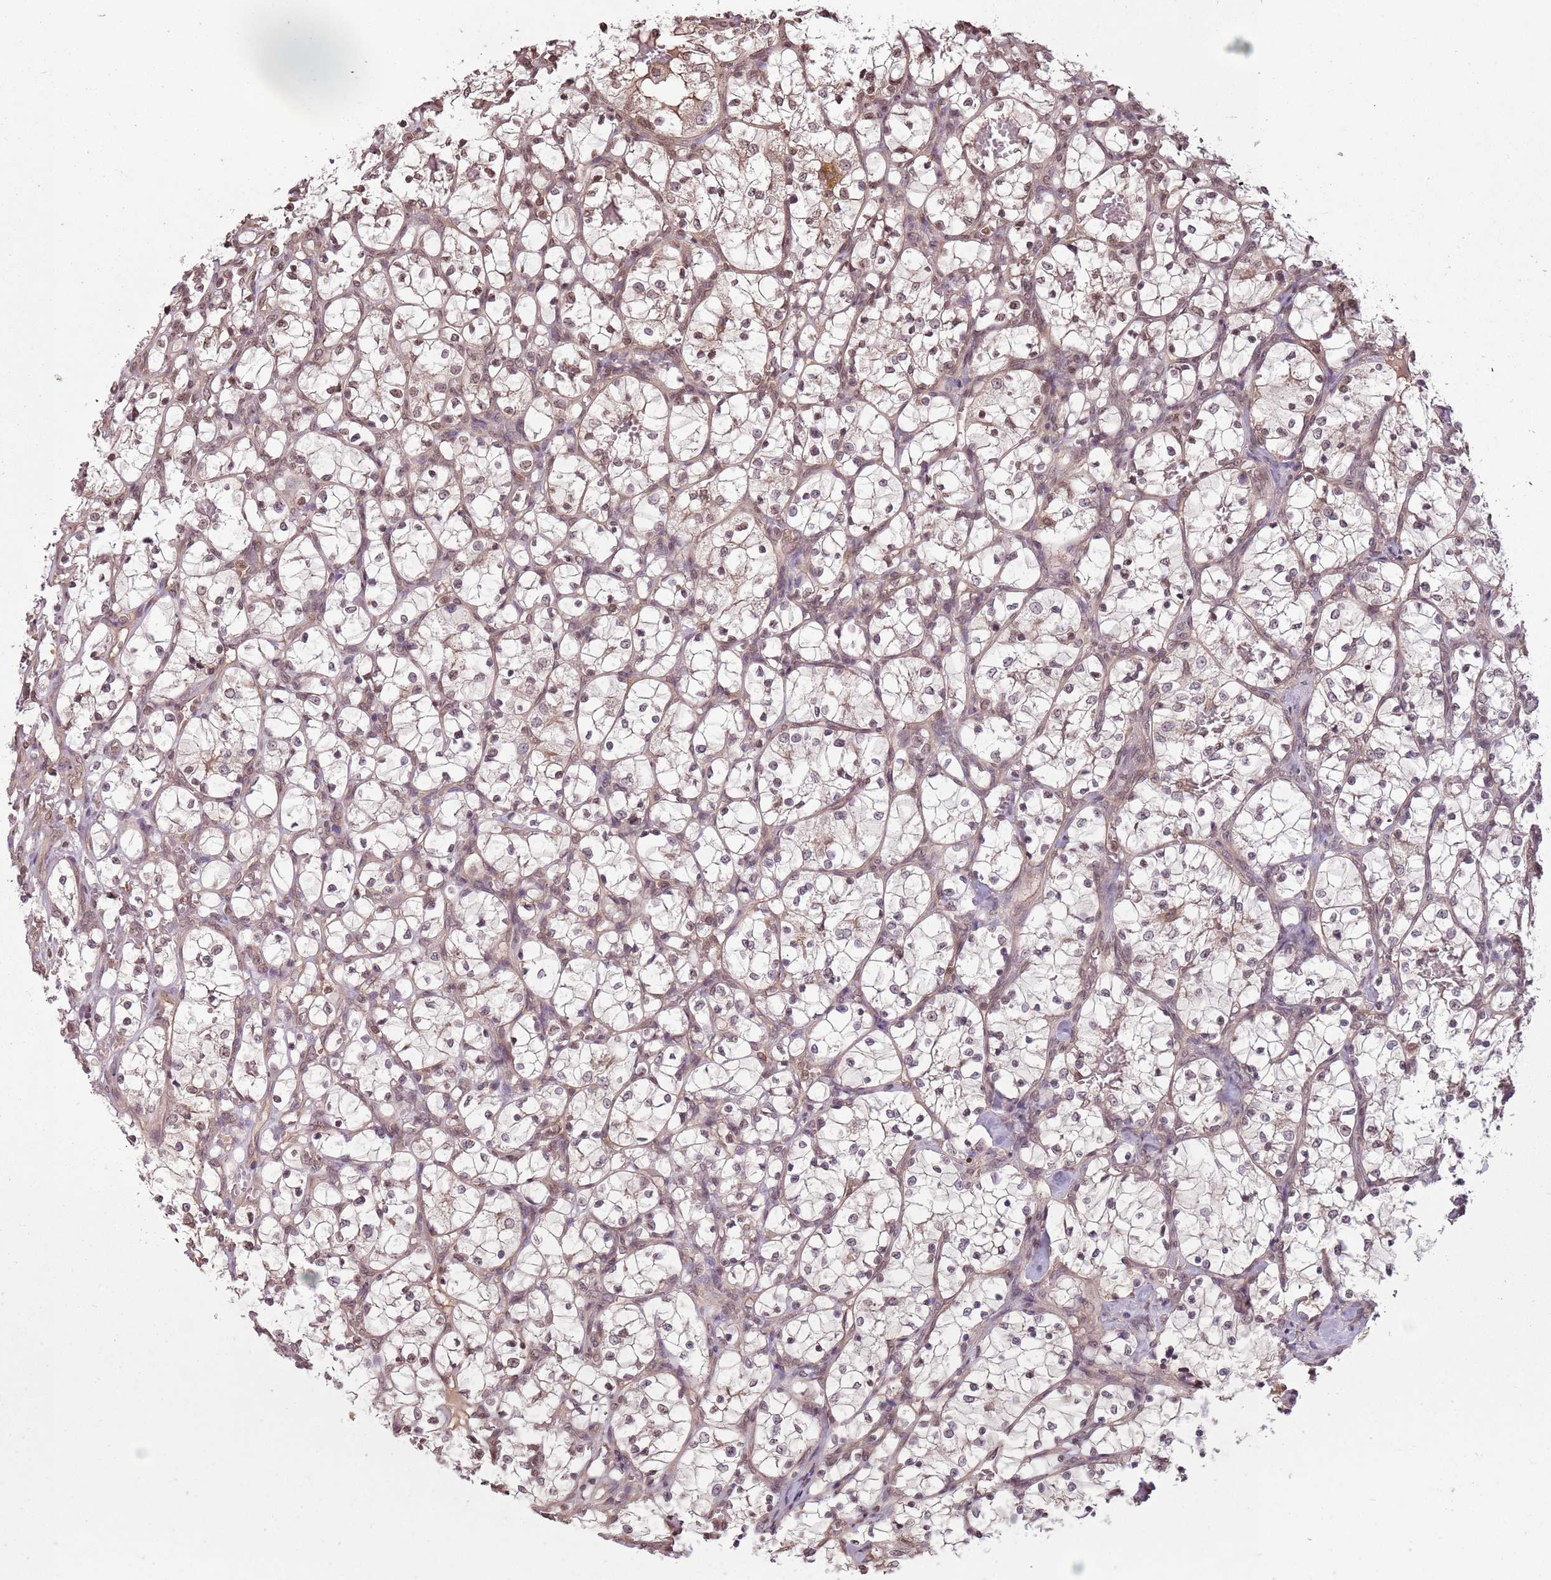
{"staining": {"intensity": "weak", "quantity": ">75%", "location": "cytoplasmic/membranous,nuclear"}, "tissue": "renal cancer", "cell_type": "Tumor cells", "image_type": "cancer", "snomed": [{"axis": "morphology", "description": "Adenocarcinoma, NOS"}, {"axis": "topography", "description": "Kidney"}], "caption": "IHC of human renal cancer reveals low levels of weak cytoplasmic/membranous and nuclear staining in about >75% of tumor cells.", "gene": "CAPN9", "patient": {"sex": "female", "age": 69}}